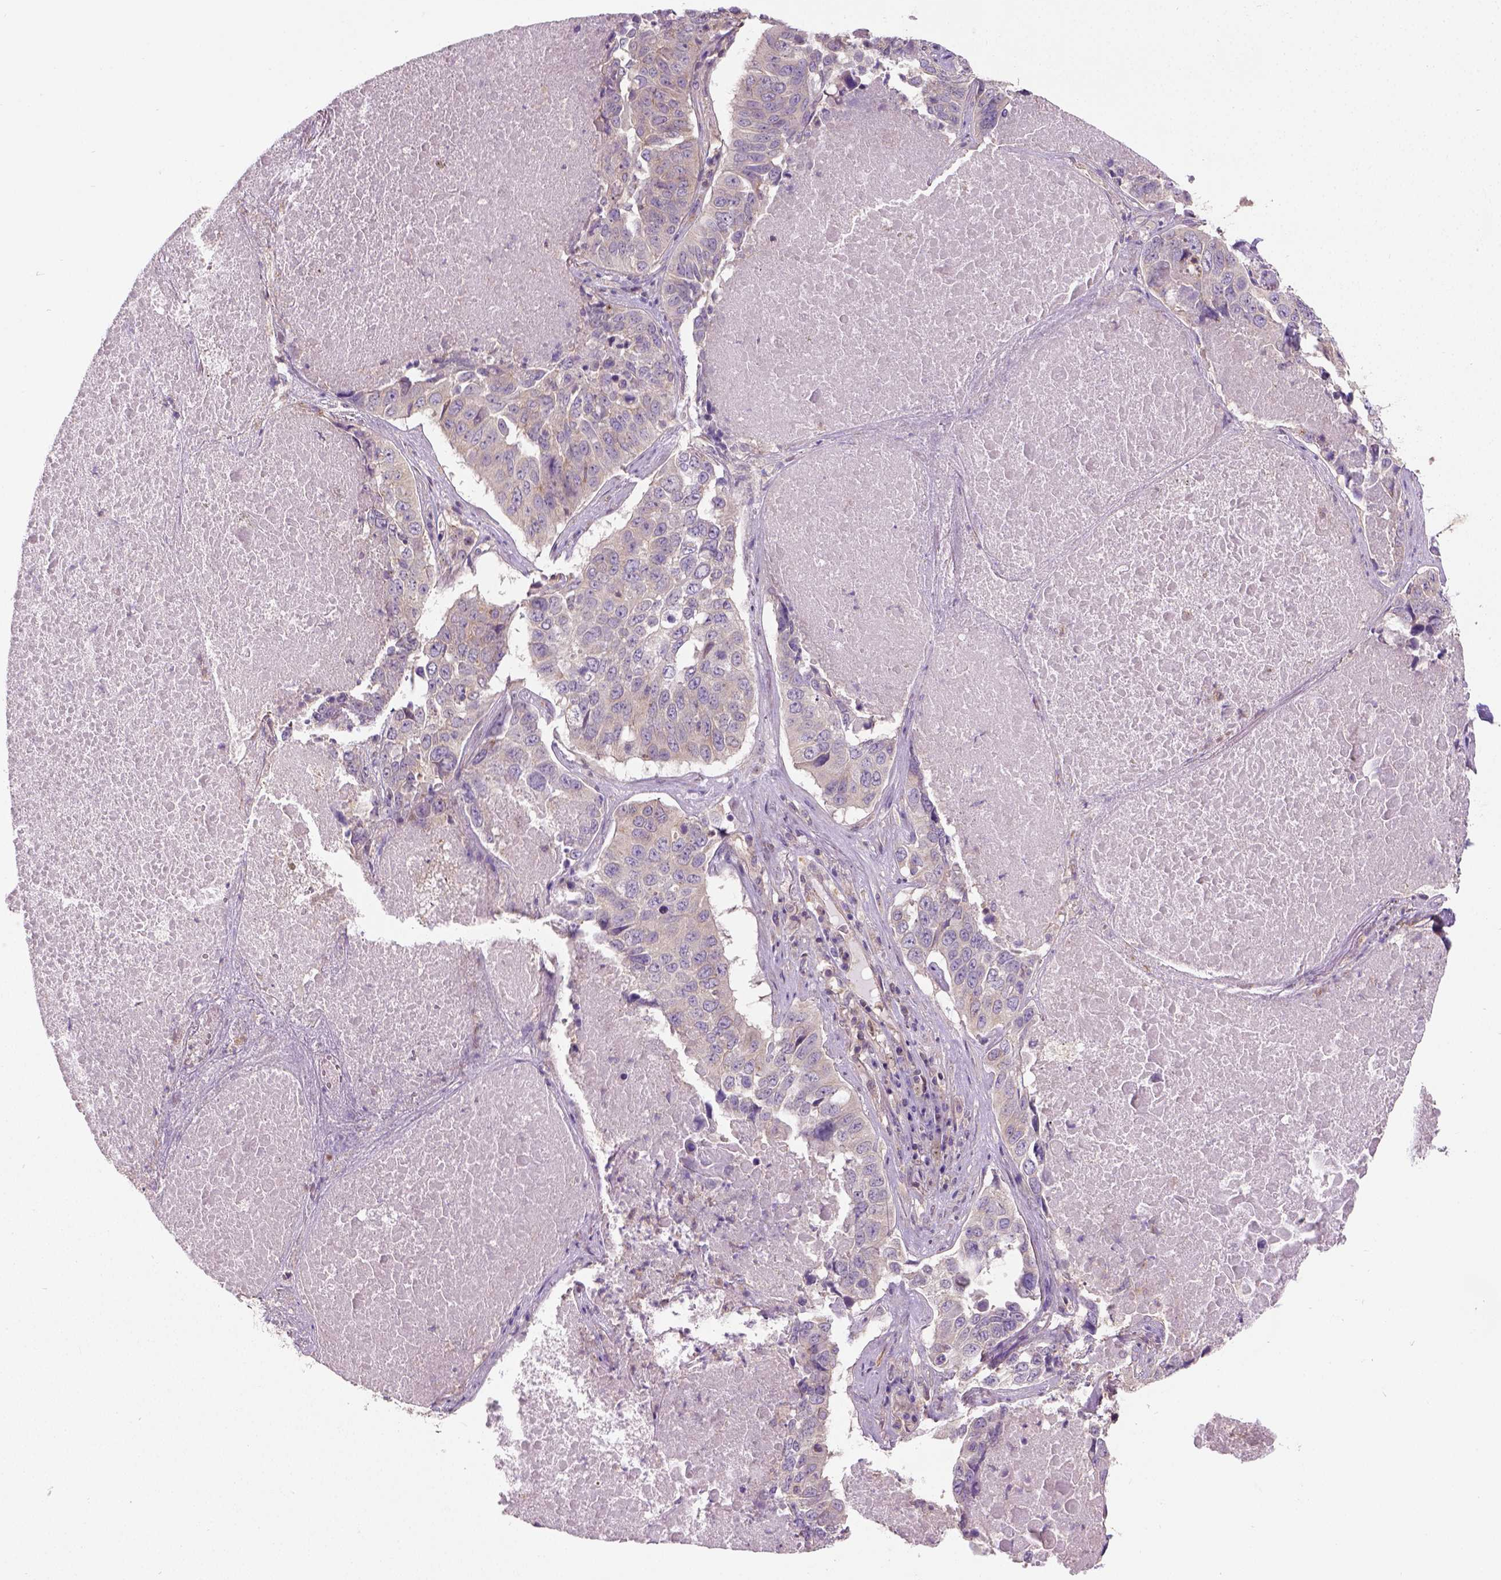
{"staining": {"intensity": "weak", "quantity": "25%-75%", "location": "cytoplasmic/membranous"}, "tissue": "lung cancer", "cell_type": "Tumor cells", "image_type": "cancer", "snomed": [{"axis": "morphology", "description": "Normal tissue, NOS"}, {"axis": "morphology", "description": "Squamous cell carcinoma, NOS"}, {"axis": "topography", "description": "Bronchus"}, {"axis": "topography", "description": "Lung"}], "caption": "A low amount of weak cytoplasmic/membranous expression is appreciated in approximately 25%-75% of tumor cells in lung cancer tissue. (IHC, brightfield microscopy, high magnification).", "gene": "CRACR2A", "patient": {"sex": "male", "age": 64}}